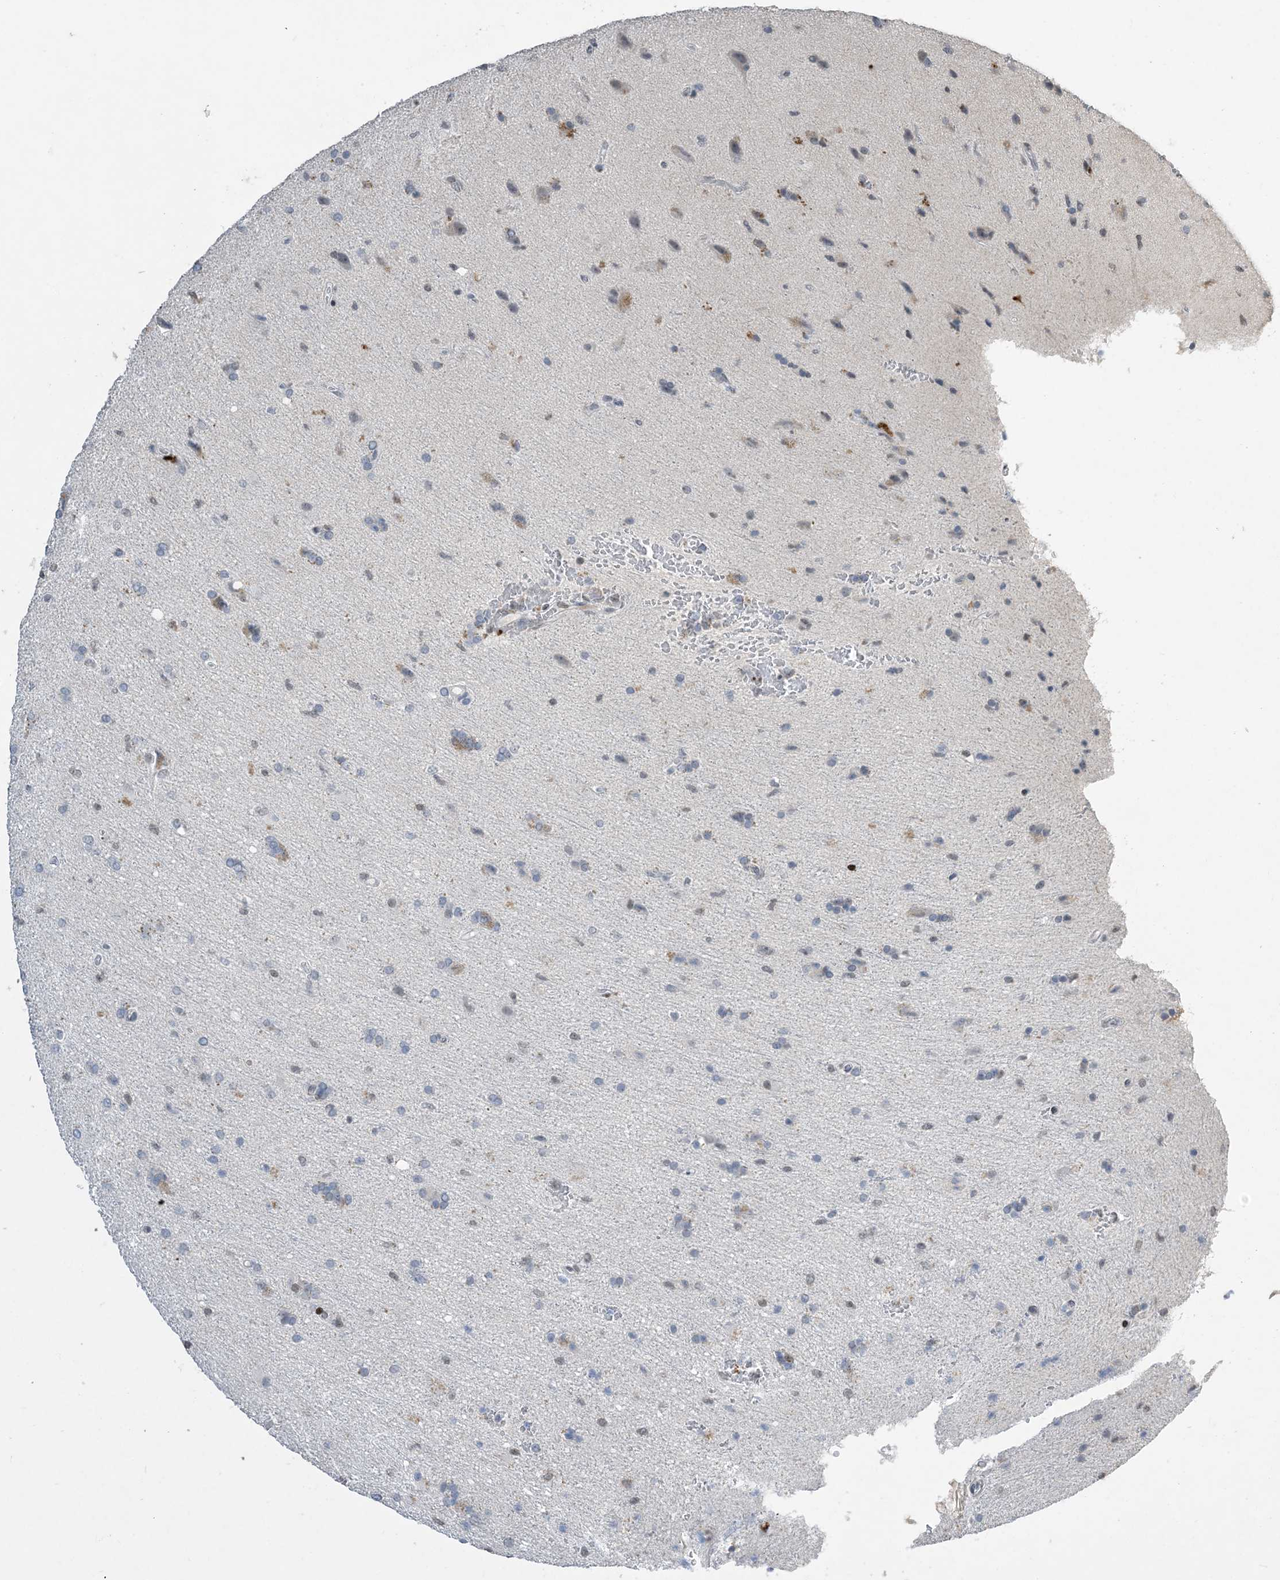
{"staining": {"intensity": "moderate", "quantity": "25%-75%", "location": "nuclear"}, "tissue": "glioma", "cell_type": "Tumor cells", "image_type": "cancer", "snomed": [{"axis": "morphology", "description": "Glioma, malignant, High grade"}, {"axis": "topography", "description": "Brain"}], "caption": "Immunohistochemistry (IHC) (DAB) staining of glioma shows moderate nuclear protein expression in about 25%-75% of tumor cells. The staining was performed using DAB to visualize the protein expression in brown, while the nuclei were stained in blue with hematoxylin (Magnification: 20x).", "gene": "SLC25A53", "patient": {"sex": "female", "age": 57}}